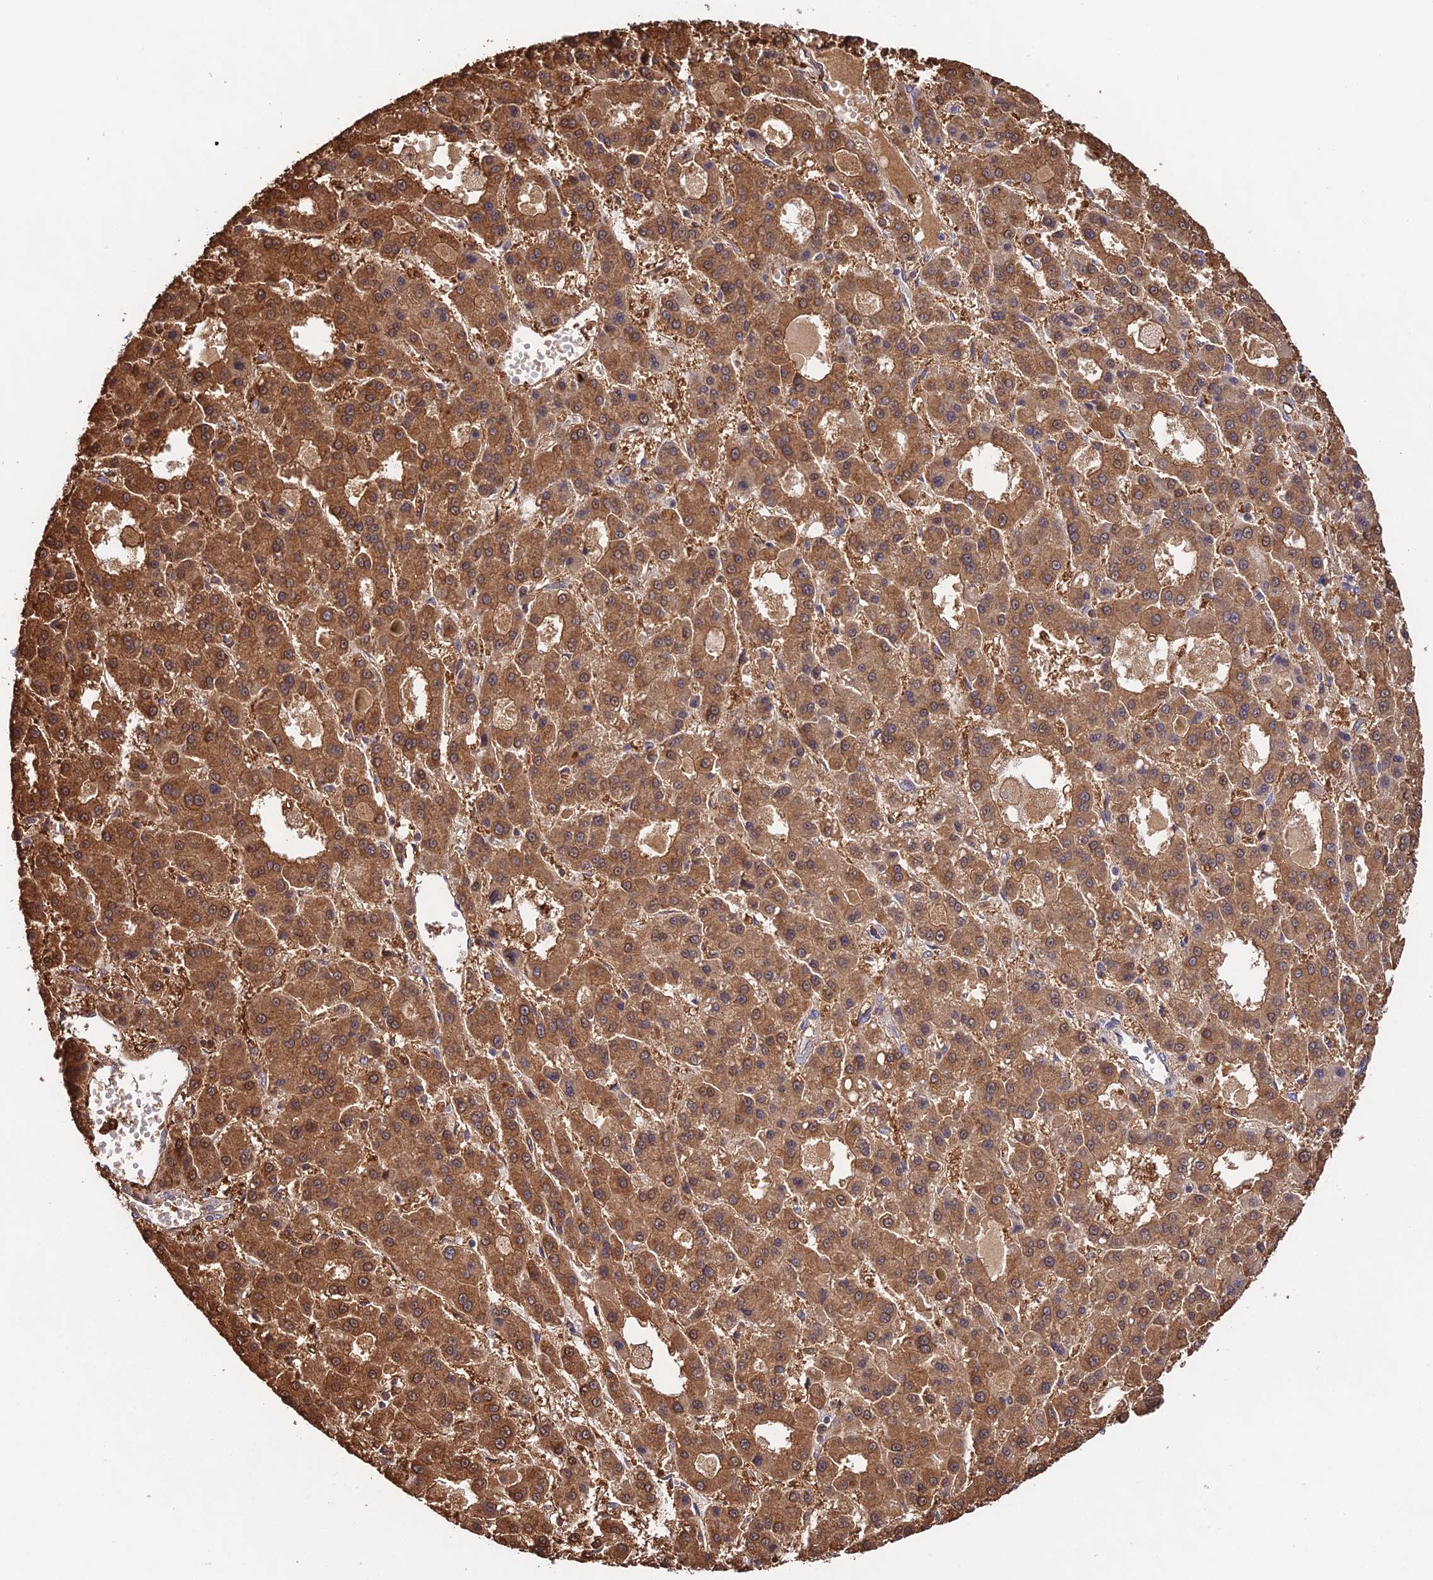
{"staining": {"intensity": "strong", "quantity": ">75%", "location": "cytoplasmic/membranous"}, "tissue": "liver cancer", "cell_type": "Tumor cells", "image_type": "cancer", "snomed": [{"axis": "morphology", "description": "Carcinoma, Hepatocellular, NOS"}, {"axis": "topography", "description": "Liver"}], "caption": "Immunohistochemistry (IHC) photomicrograph of neoplastic tissue: human hepatocellular carcinoma (liver) stained using immunohistochemistry (IHC) exhibits high levels of strong protein expression localized specifically in the cytoplasmic/membranous of tumor cells, appearing as a cytoplasmic/membranous brown color.", "gene": "FBP1", "patient": {"sex": "male", "age": 70}}